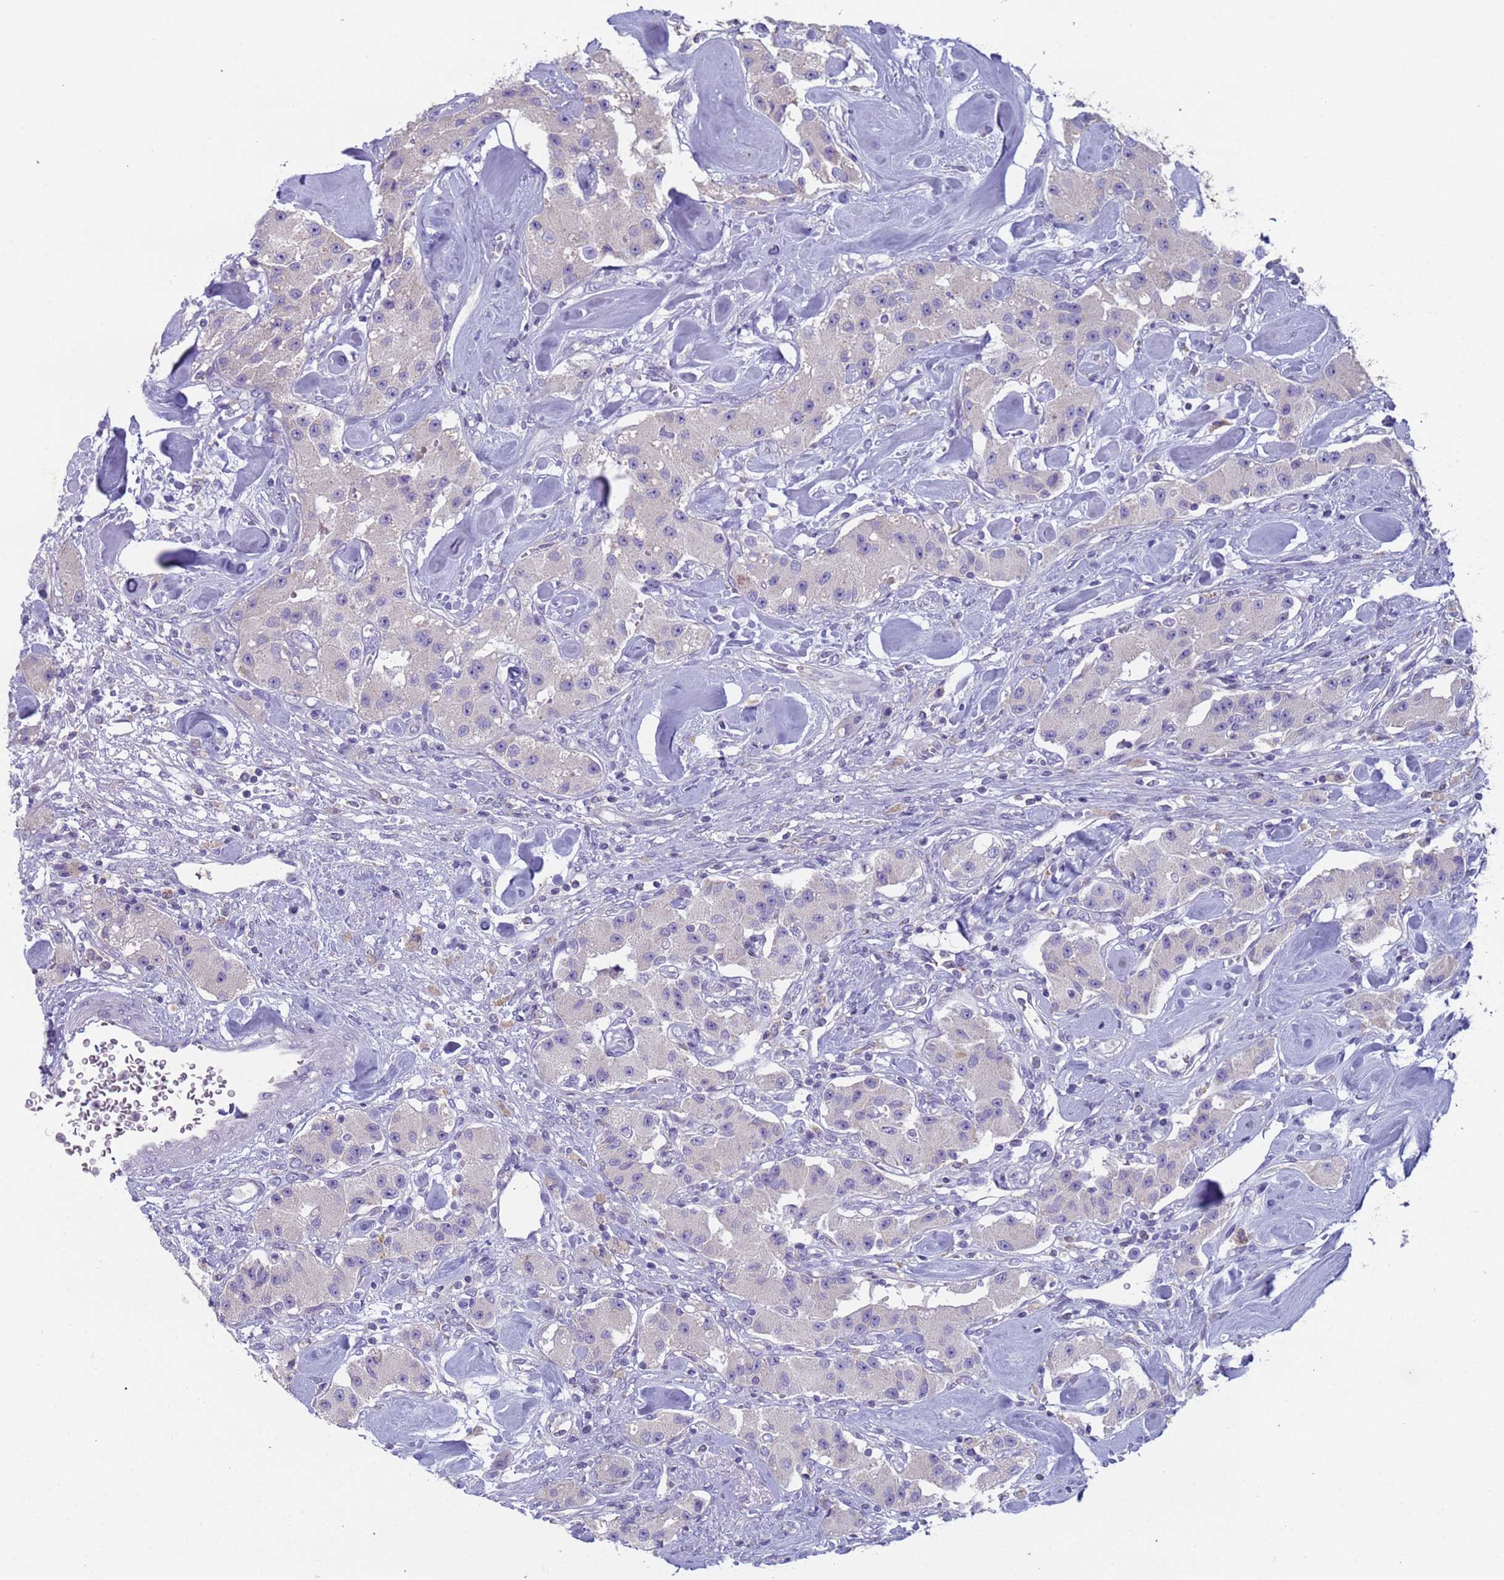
{"staining": {"intensity": "negative", "quantity": "none", "location": "none"}, "tissue": "carcinoid", "cell_type": "Tumor cells", "image_type": "cancer", "snomed": [{"axis": "morphology", "description": "Carcinoid, malignant, NOS"}, {"axis": "topography", "description": "Pancreas"}], "caption": "The micrograph shows no staining of tumor cells in malignant carcinoid.", "gene": "CR1", "patient": {"sex": "male", "age": 41}}